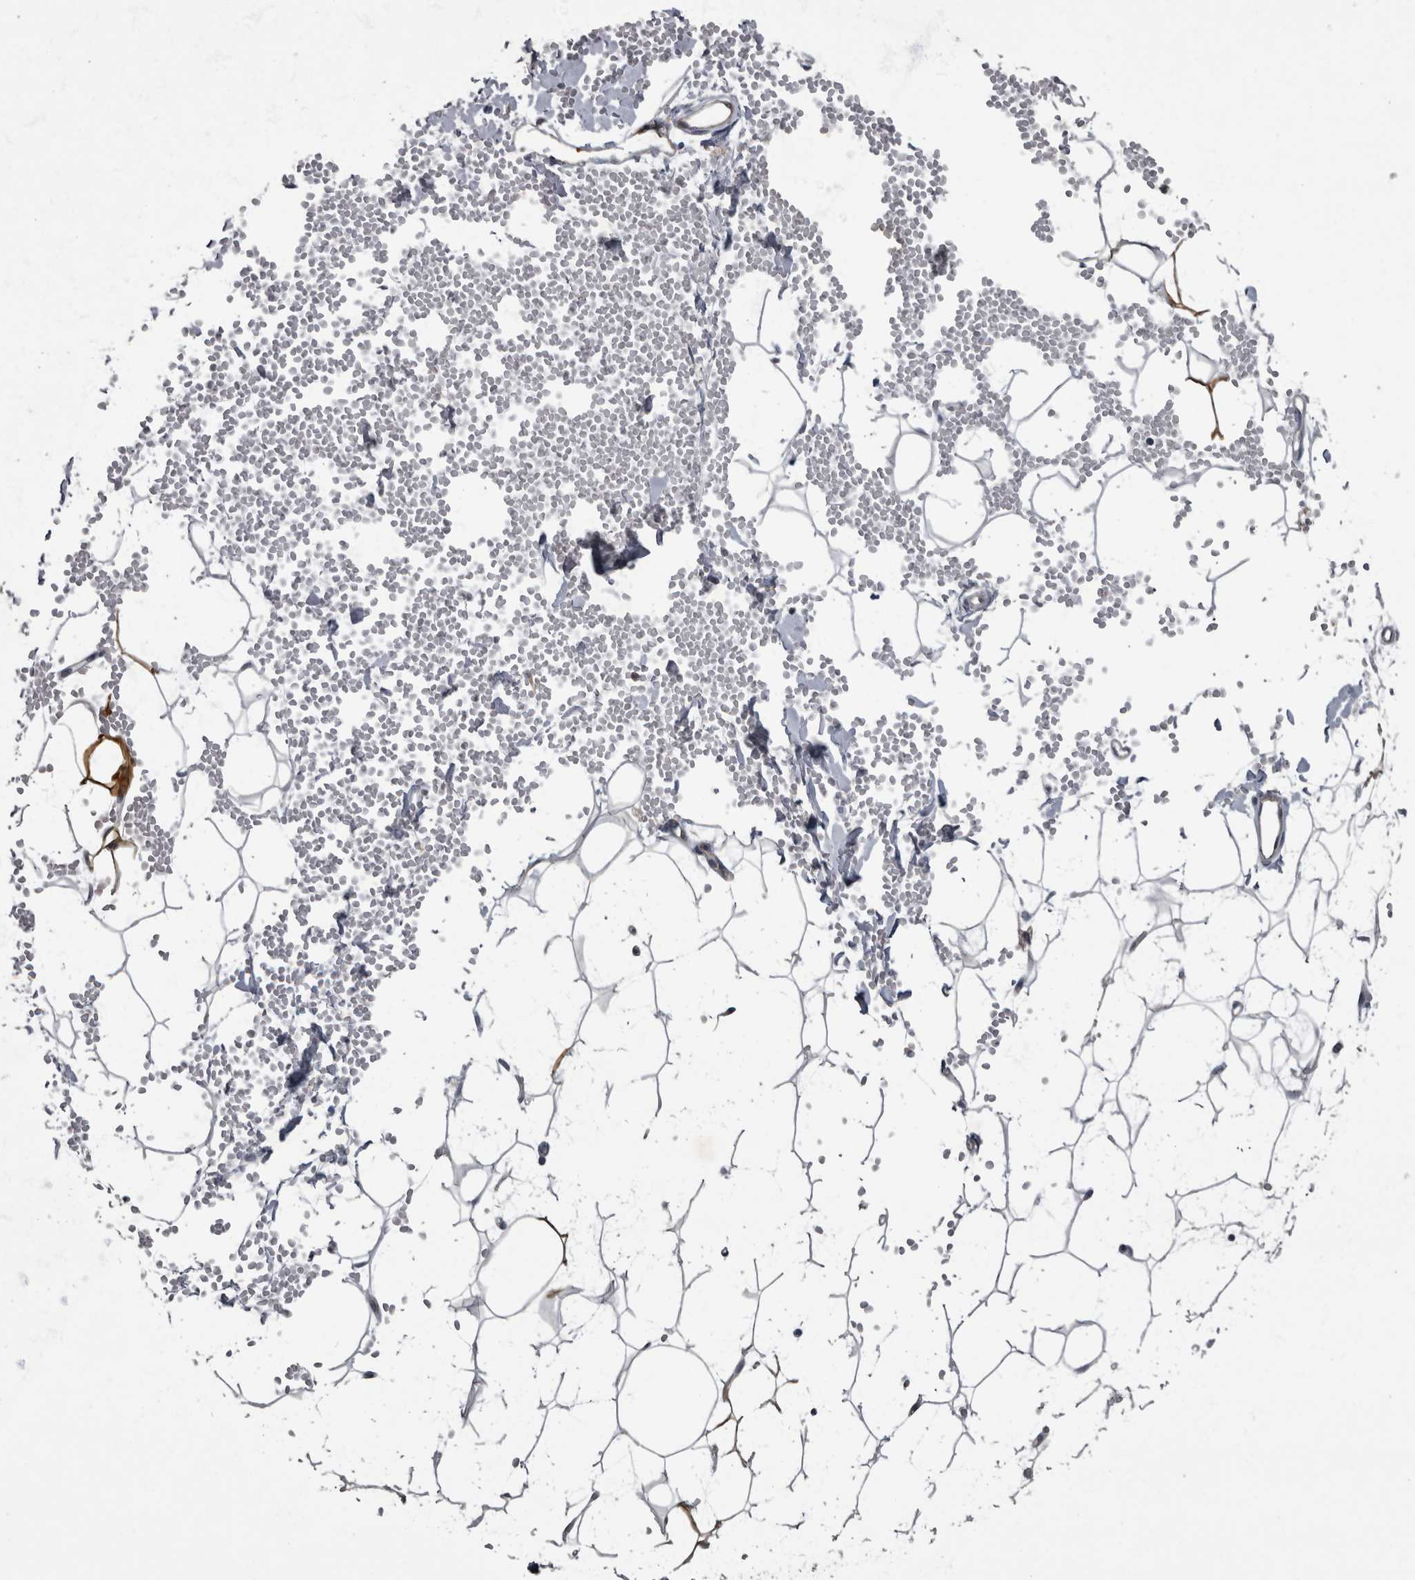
{"staining": {"intensity": "moderate", "quantity": "<25%", "location": "cytoplasmic/membranous"}, "tissue": "adipose tissue", "cell_type": "Adipocytes", "image_type": "normal", "snomed": [{"axis": "morphology", "description": "Normal tissue, NOS"}, {"axis": "topography", "description": "Breast"}], "caption": "IHC photomicrograph of normal adipose tissue: human adipose tissue stained using IHC demonstrates low levels of moderate protein expression localized specifically in the cytoplasmic/membranous of adipocytes, appearing as a cytoplasmic/membranous brown color.", "gene": "CDC42BPG", "patient": {"sex": "female", "age": 23}}